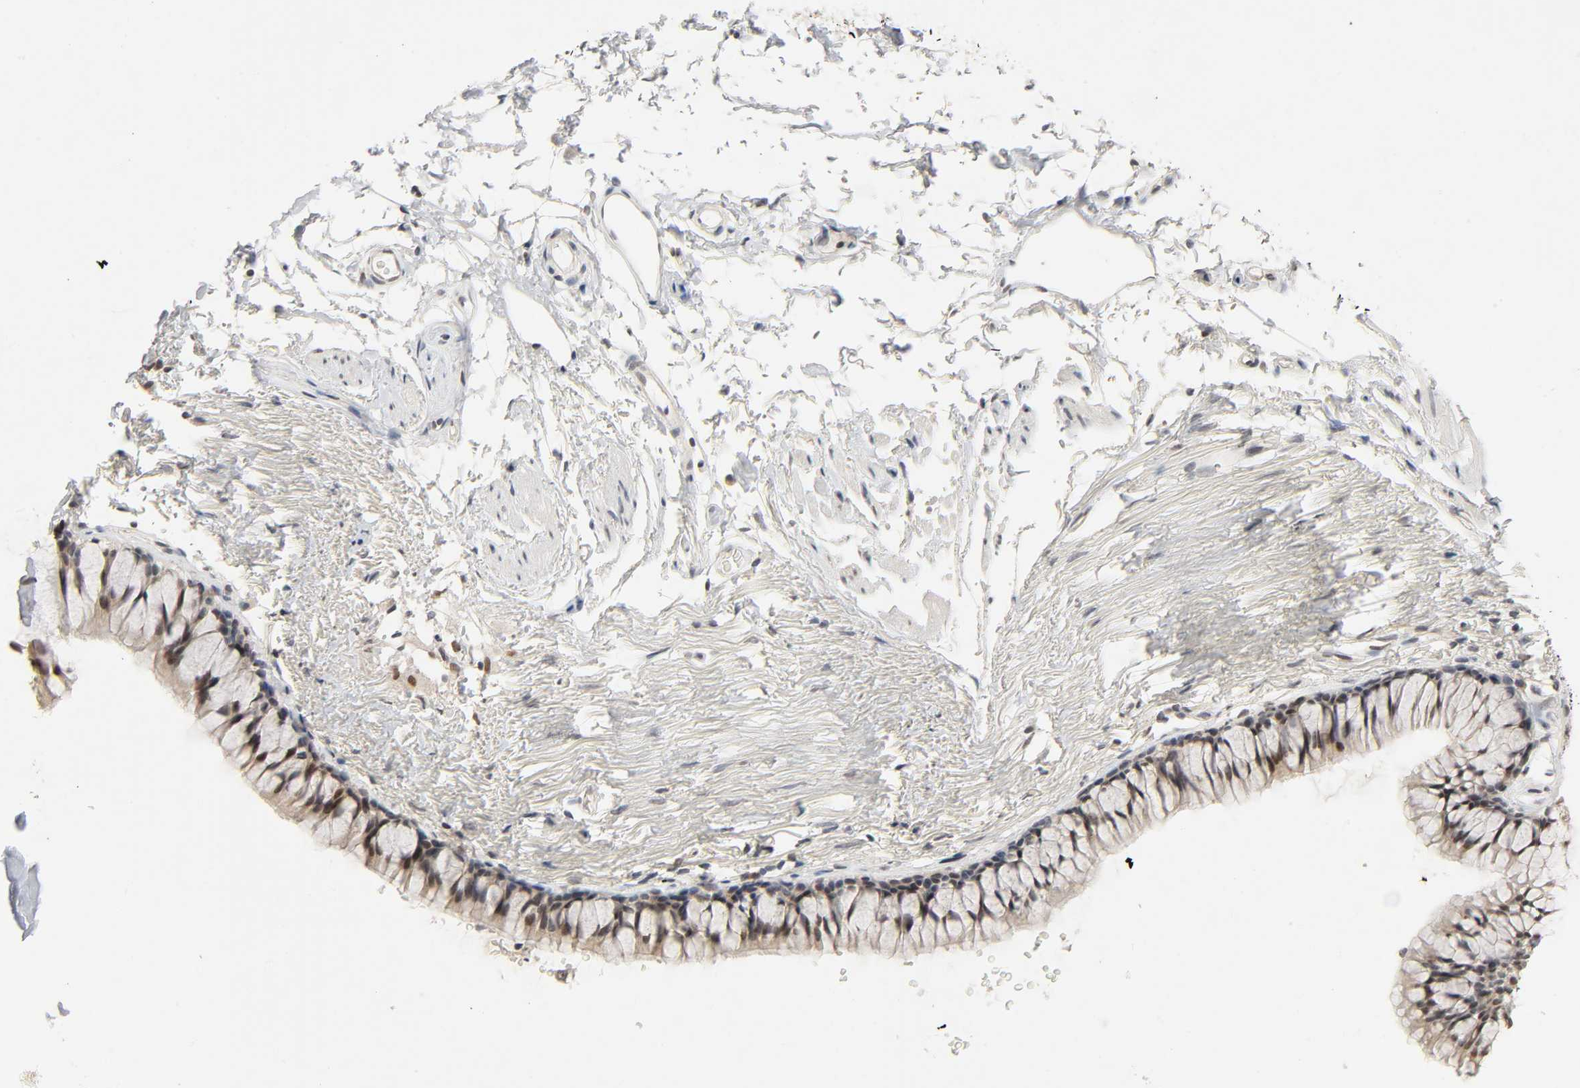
{"staining": {"intensity": "weak", "quantity": "25%-75%", "location": "cytoplasmic/membranous"}, "tissue": "adipose tissue", "cell_type": "Adipocytes", "image_type": "normal", "snomed": [{"axis": "morphology", "description": "Normal tissue, NOS"}, {"axis": "topography", "description": "Cartilage tissue"}, {"axis": "topography", "description": "Bronchus"}], "caption": "Protein staining shows weak cytoplasmic/membranous positivity in approximately 25%-75% of adipocytes in unremarkable adipose tissue.", "gene": "MAPKAPK5", "patient": {"sex": "female", "age": 73}}